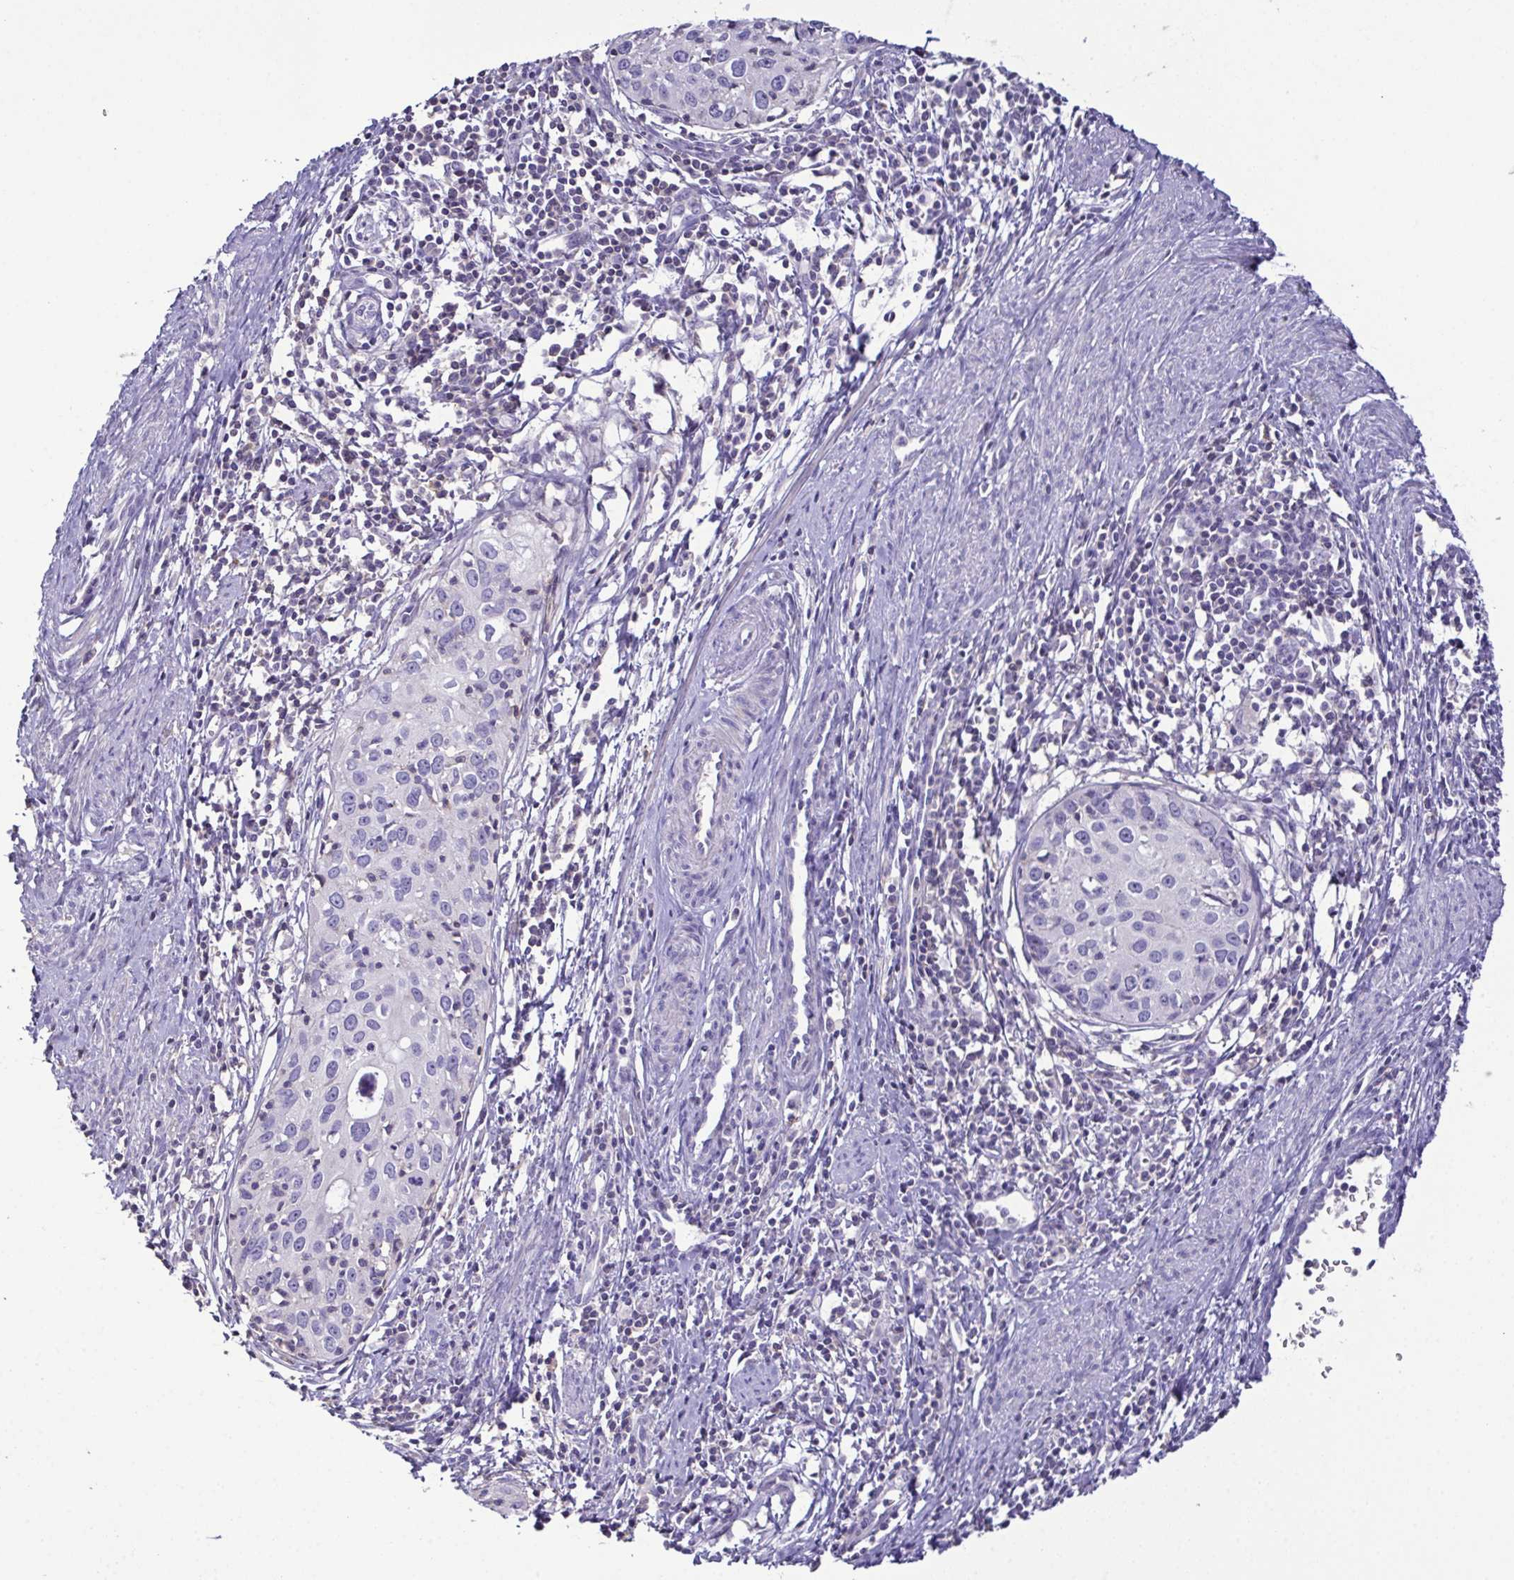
{"staining": {"intensity": "negative", "quantity": "none", "location": "none"}, "tissue": "cervical cancer", "cell_type": "Tumor cells", "image_type": "cancer", "snomed": [{"axis": "morphology", "description": "Squamous cell carcinoma, NOS"}, {"axis": "topography", "description": "Cervix"}], "caption": "This histopathology image is of cervical cancer stained with IHC to label a protein in brown with the nuclei are counter-stained blue. There is no positivity in tumor cells.", "gene": "MARCO", "patient": {"sex": "female", "age": 40}}